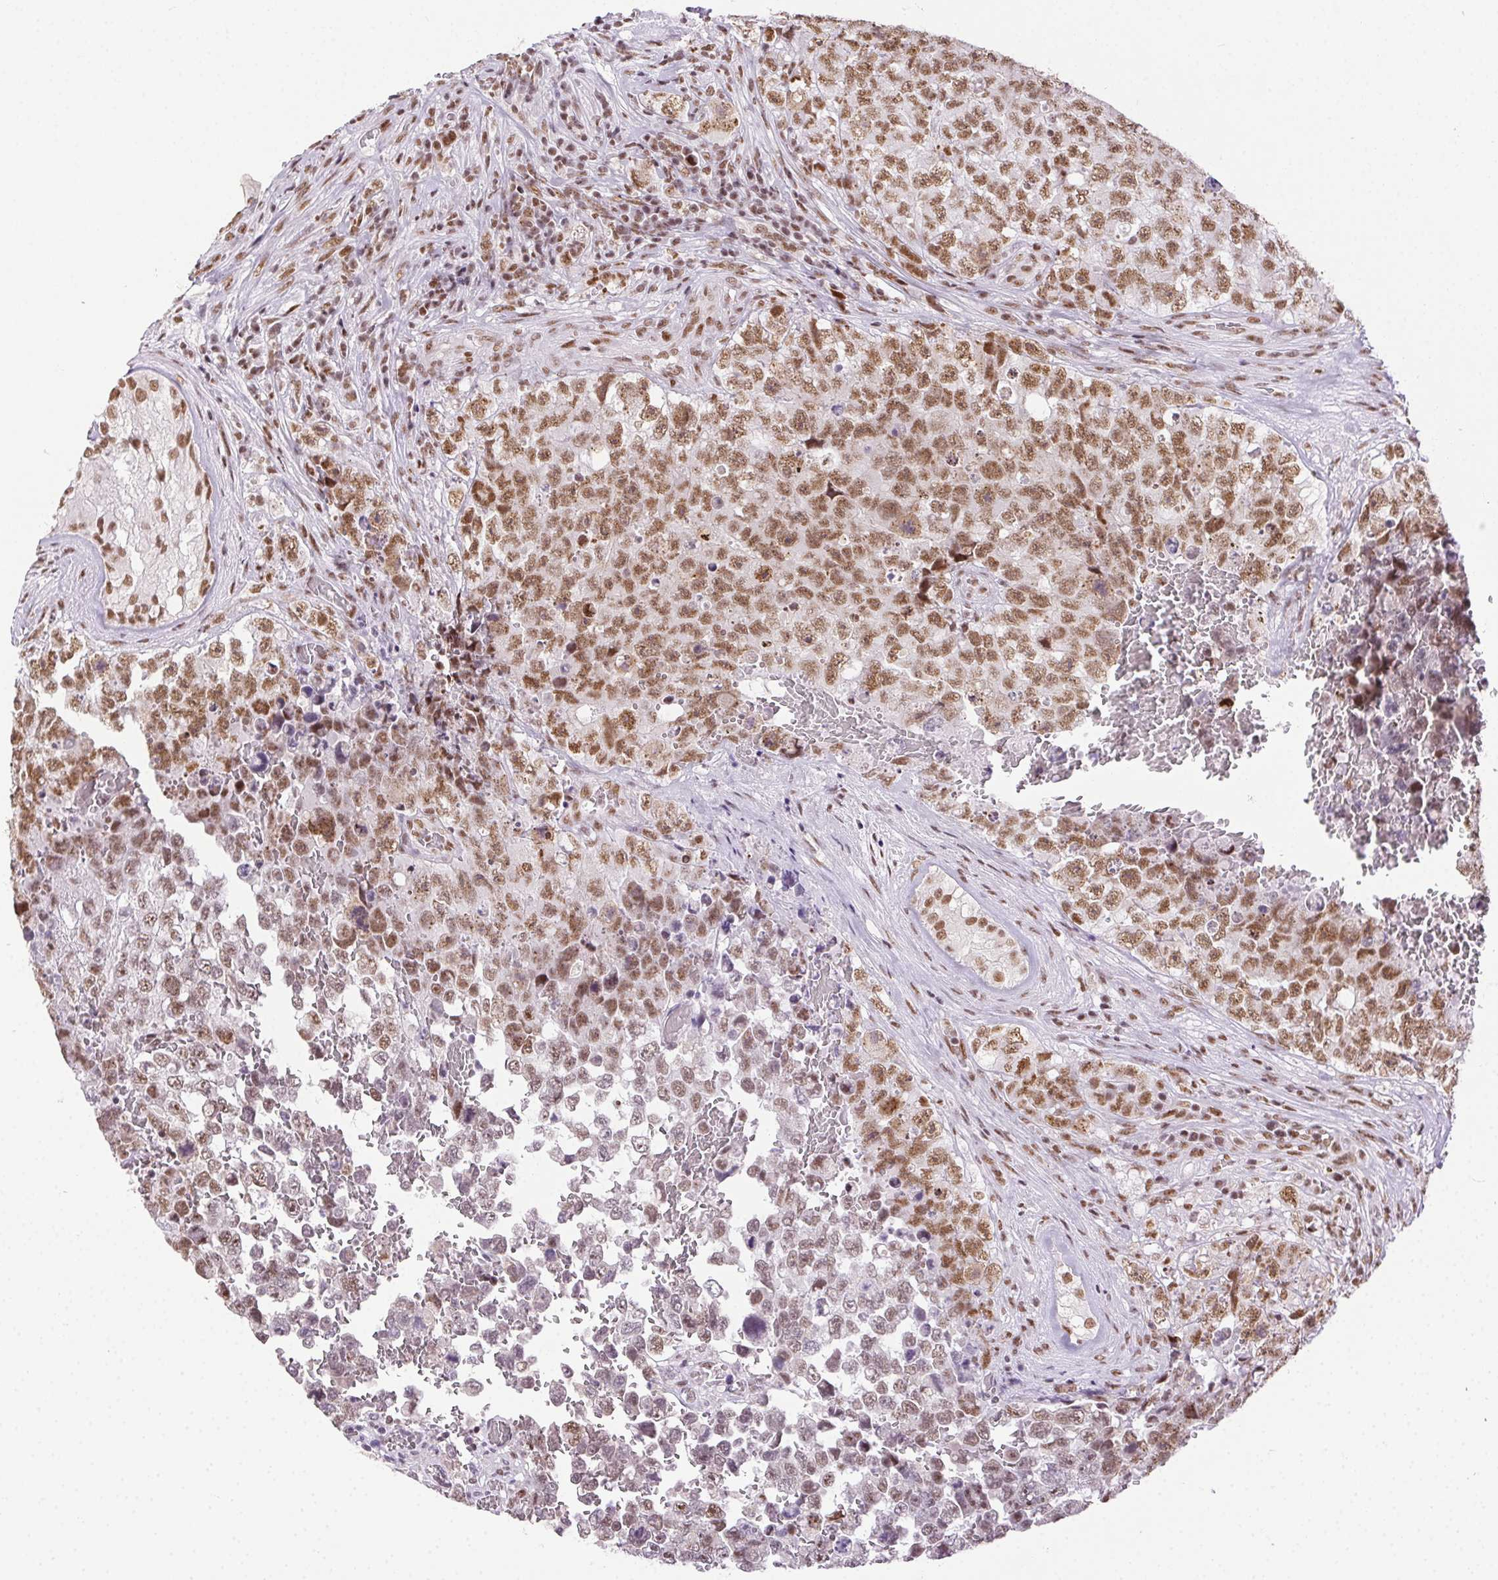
{"staining": {"intensity": "moderate", "quantity": ">75%", "location": "nuclear"}, "tissue": "testis cancer", "cell_type": "Tumor cells", "image_type": "cancer", "snomed": [{"axis": "morphology", "description": "Carcinoma, Embryonal, NOS"}, {"axis": "topography", "description": "Testis"}], "caption": "Embryonal carcinoma (testis) stained for a protein (brown) exhibits moderate nuclear positive positivity in about >75% of tumor cells.", "gene": "TRA2B", "patient": {"sex": "male", "age": 18}}